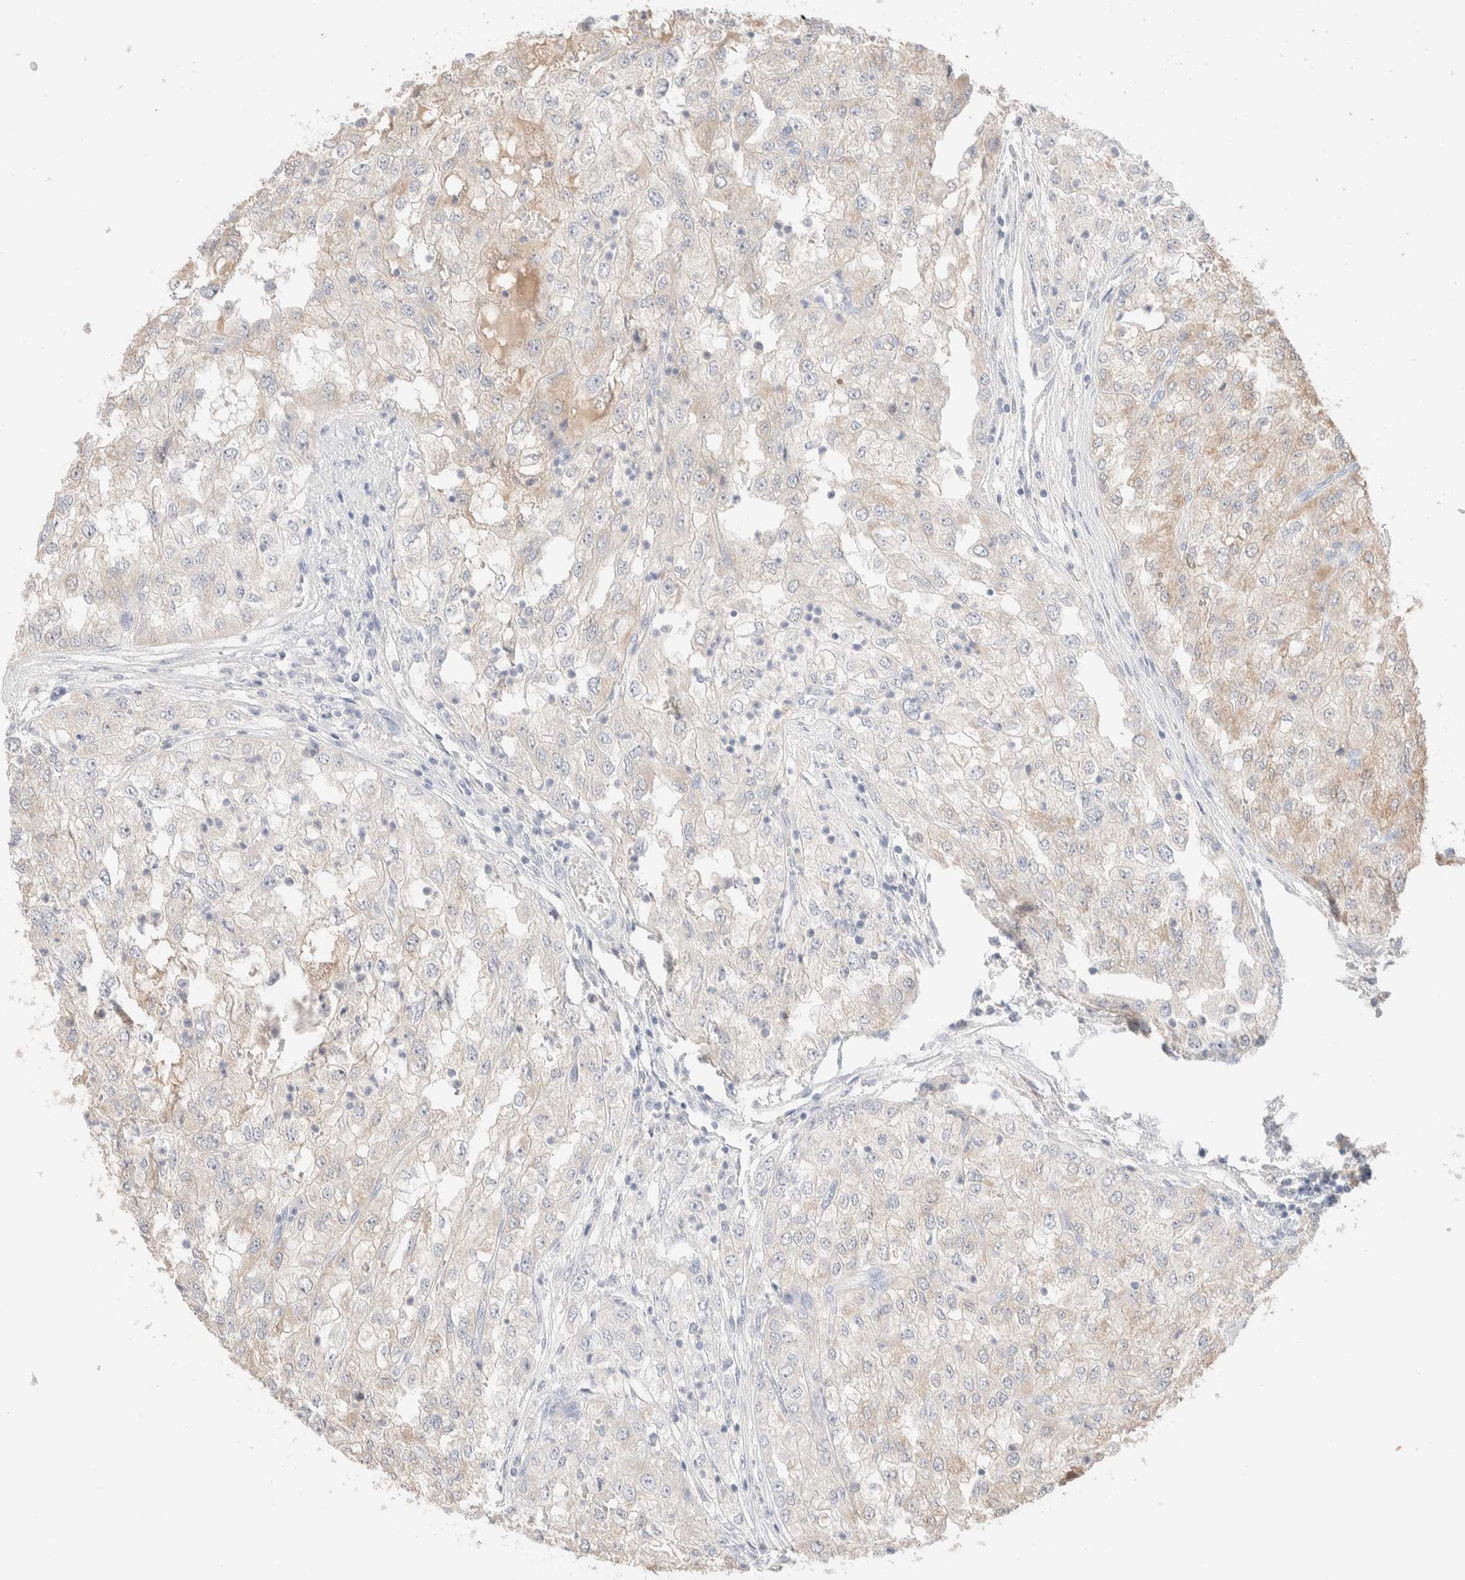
{"staining": {"intensity": "weak", "quantity": "<25%", "location": "cytoplasmic/membranous"}, "tissue": "renal cancer", "cell_type": "Tumor cells", "image_type": "cancer", "snomed": [{"axis": "morphology", "description": "Adenocarcinoma, NOS"}, {"axis": "topography", "description": "Kidney"}], "caption": "Renal cancer was stained to show a protein in brown. There is no significant staining in tumor cells.", "gene": "RIDA", "patient": {"sex": "female", "age": 54}}